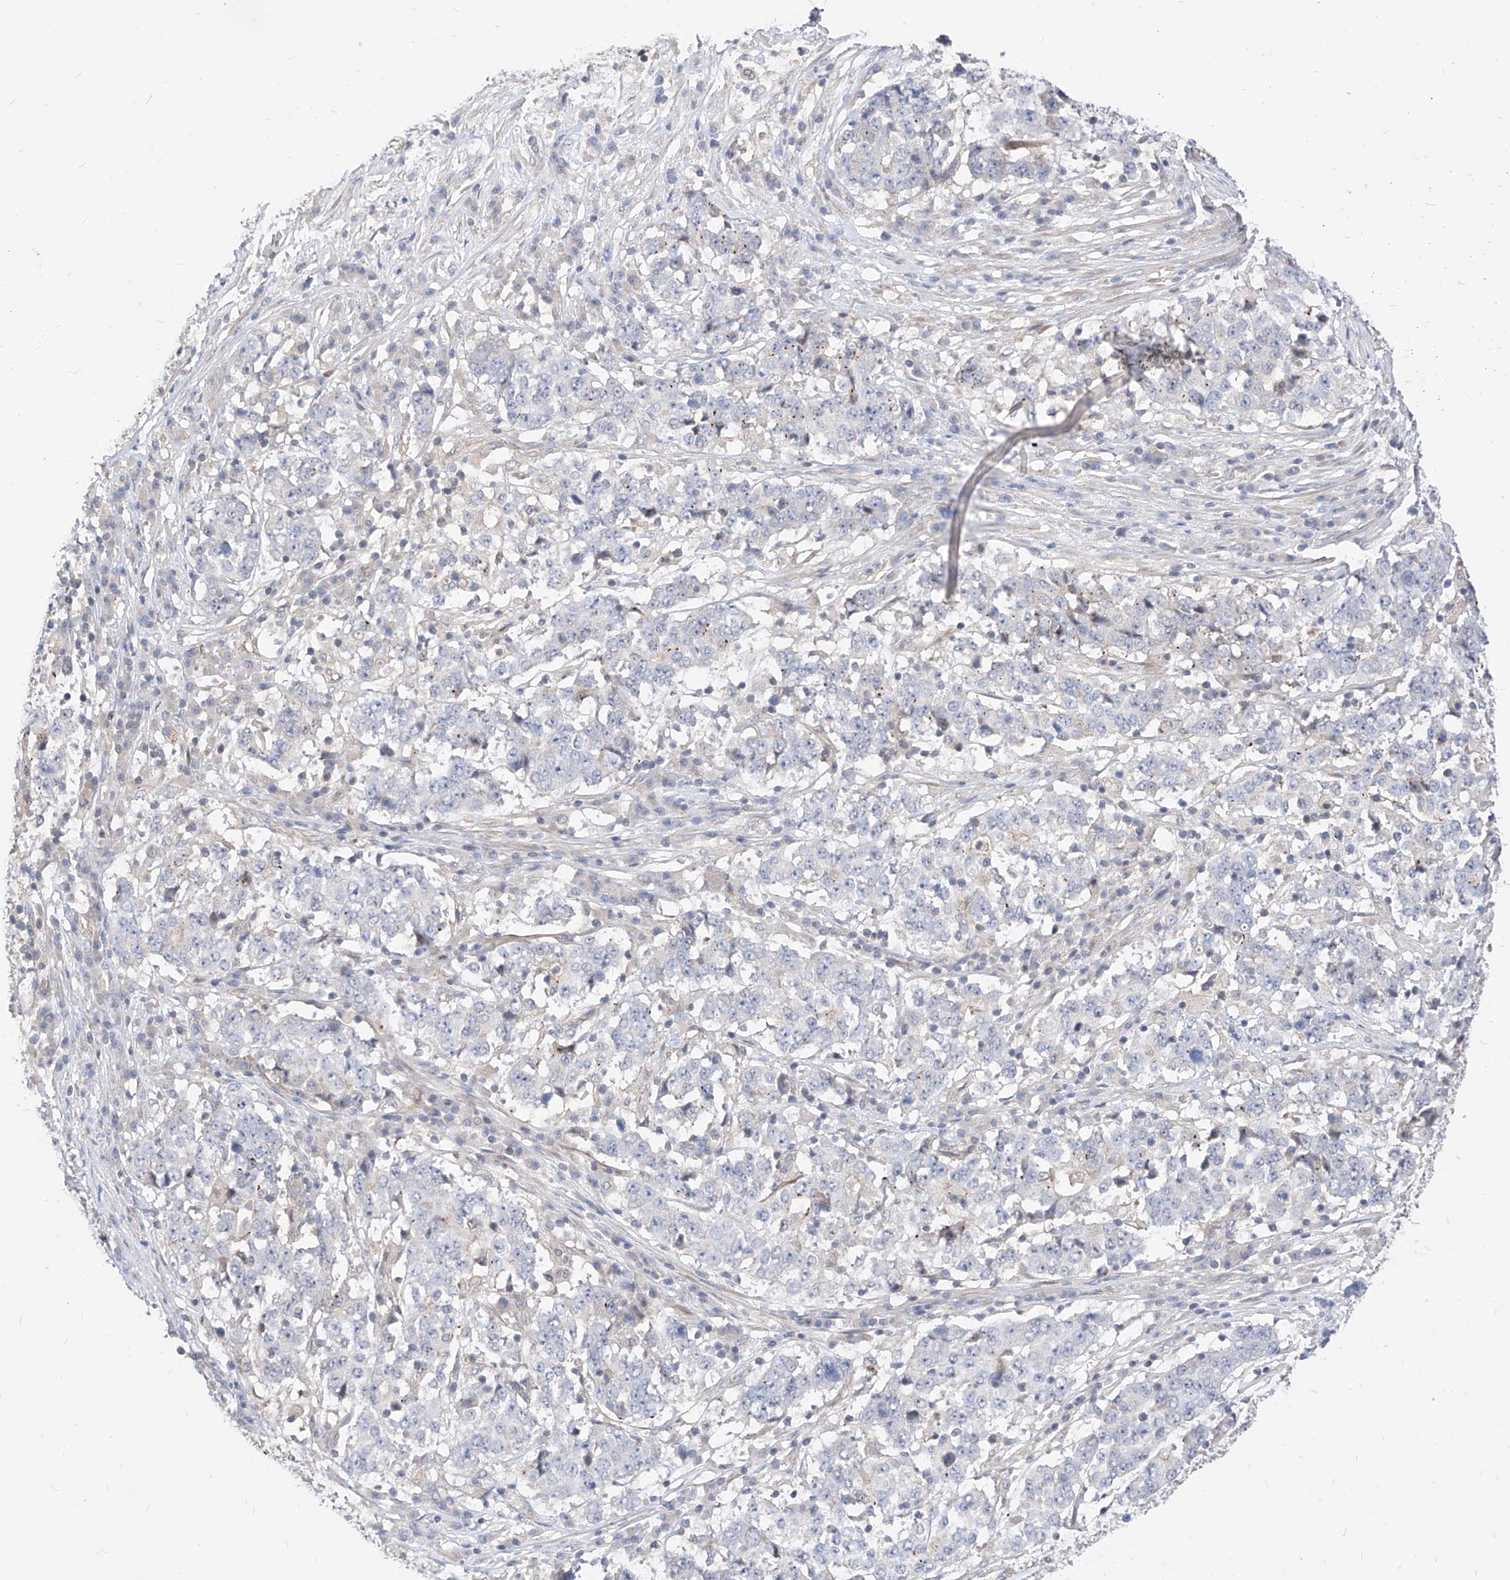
{"staining": {"intensity": "negative", "quantity": "none", "location": "none"}, "tissue": "stomach cancer", "cell_type": "Tumor cells", "image_type": "cancer", "snomed": [{"axis": "morphology", "description": "Adenocarcinoma, NOS"}, {"axis": "topography", "description": "Stomach"}], "caption": "Tumor cells are negative for protein expression in human stomach cancer (adenocarcinoma).", "gene": "TSNAX", "patient": {"sex": "male", "age": 59}}